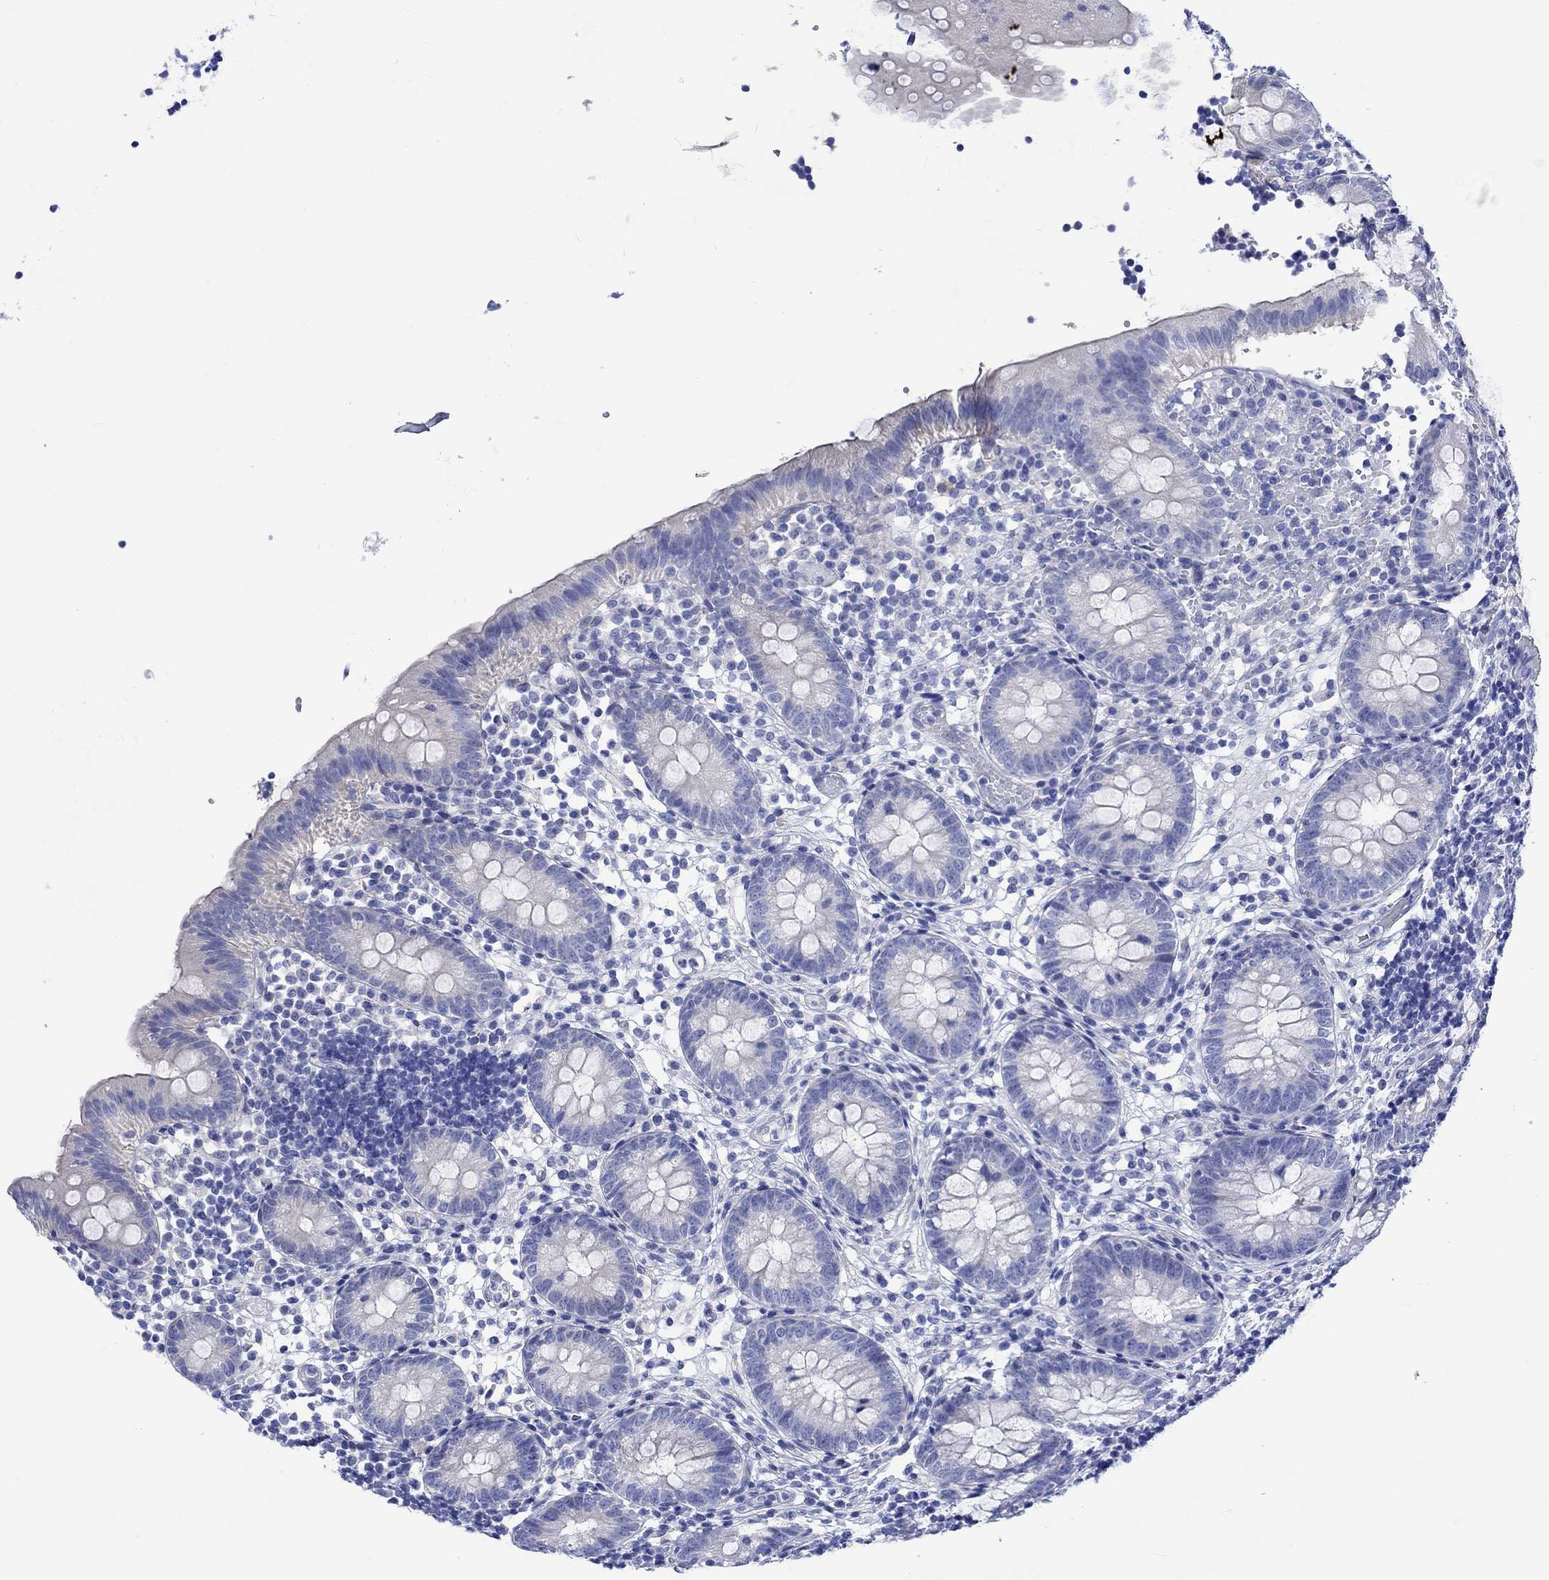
{"staining": {"intensity": "negative", "quantity": "none", "location": "none"}, "tissue": "appendix", "cell_type": "Glandular cells", "image_type": "normal", "snomed": [{"axis": "morphology", "description": "Normal tissue, NOS"}, {"axis": "topography", "description": "Appendix"}], "caption": "This is an IHC image of benign human appendix. There is no positivity in glandular cells.", "gene": "HARBI1", "patient": {"sex": "female", "age": 40}}